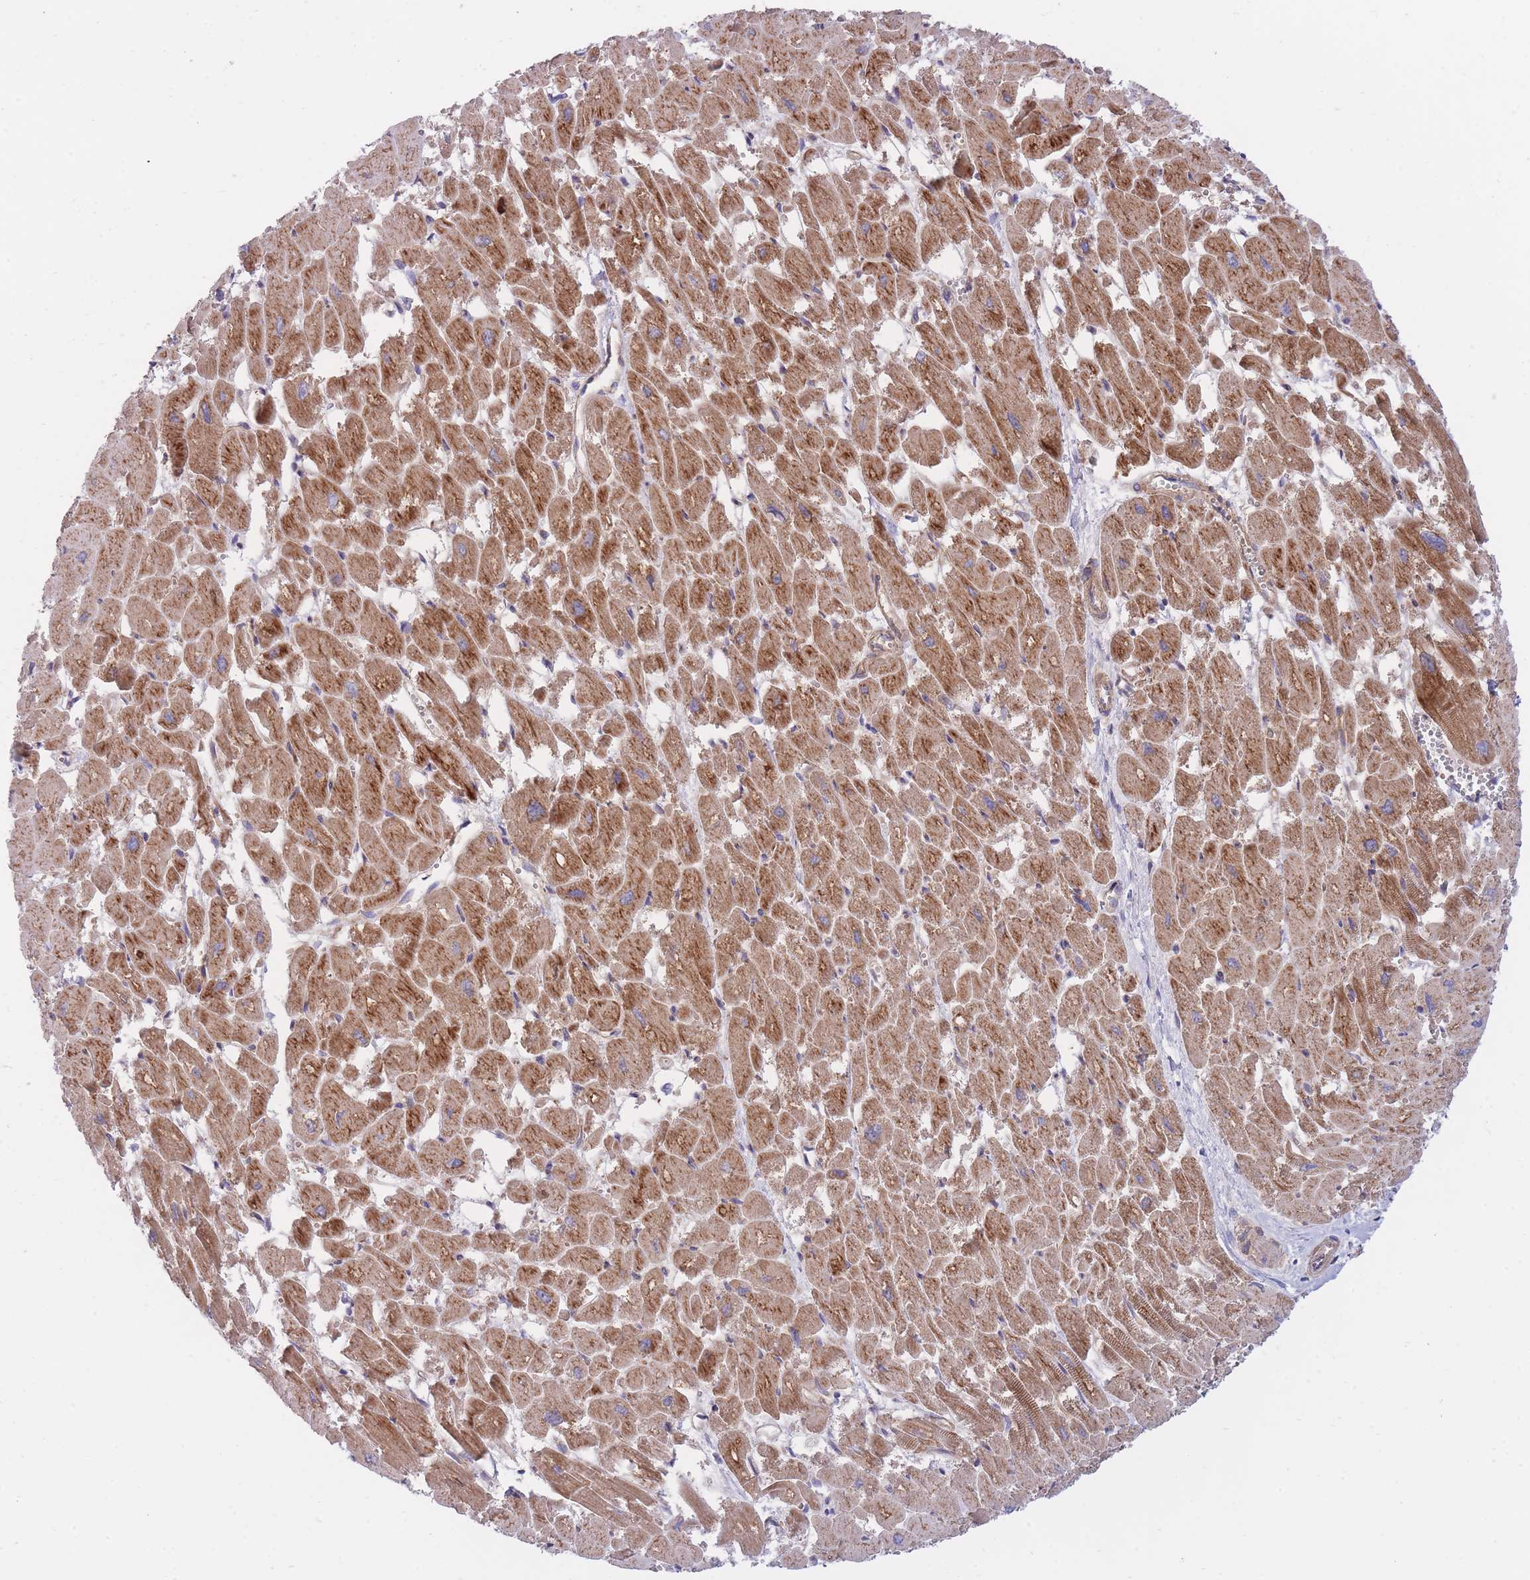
{"staining": {"intensity": "strong", "quantity": ">75%", "location": "cytoplasmic/membranous"}, "tissue": "heart muscle", "cell_type": "Cardiomyocytes", "image_type": "normal", "snomed": [{"axis": "morphology", "description": "Normal tissue, NOS"}, {"axis": "topography", "description": "Heart"}], "caption": "IHC image of normal heart muscle: heart muscle stained using immunohistochemistry (IHC) exhibits high levels of strong protein expression localized specifically in the cytoplasmic/membranous of cardiomyocytes, appearing as a cytoplasmic/membranous brown color.", "gene": "CHAC1", "patient": {"sex": "male", "age": 54}}